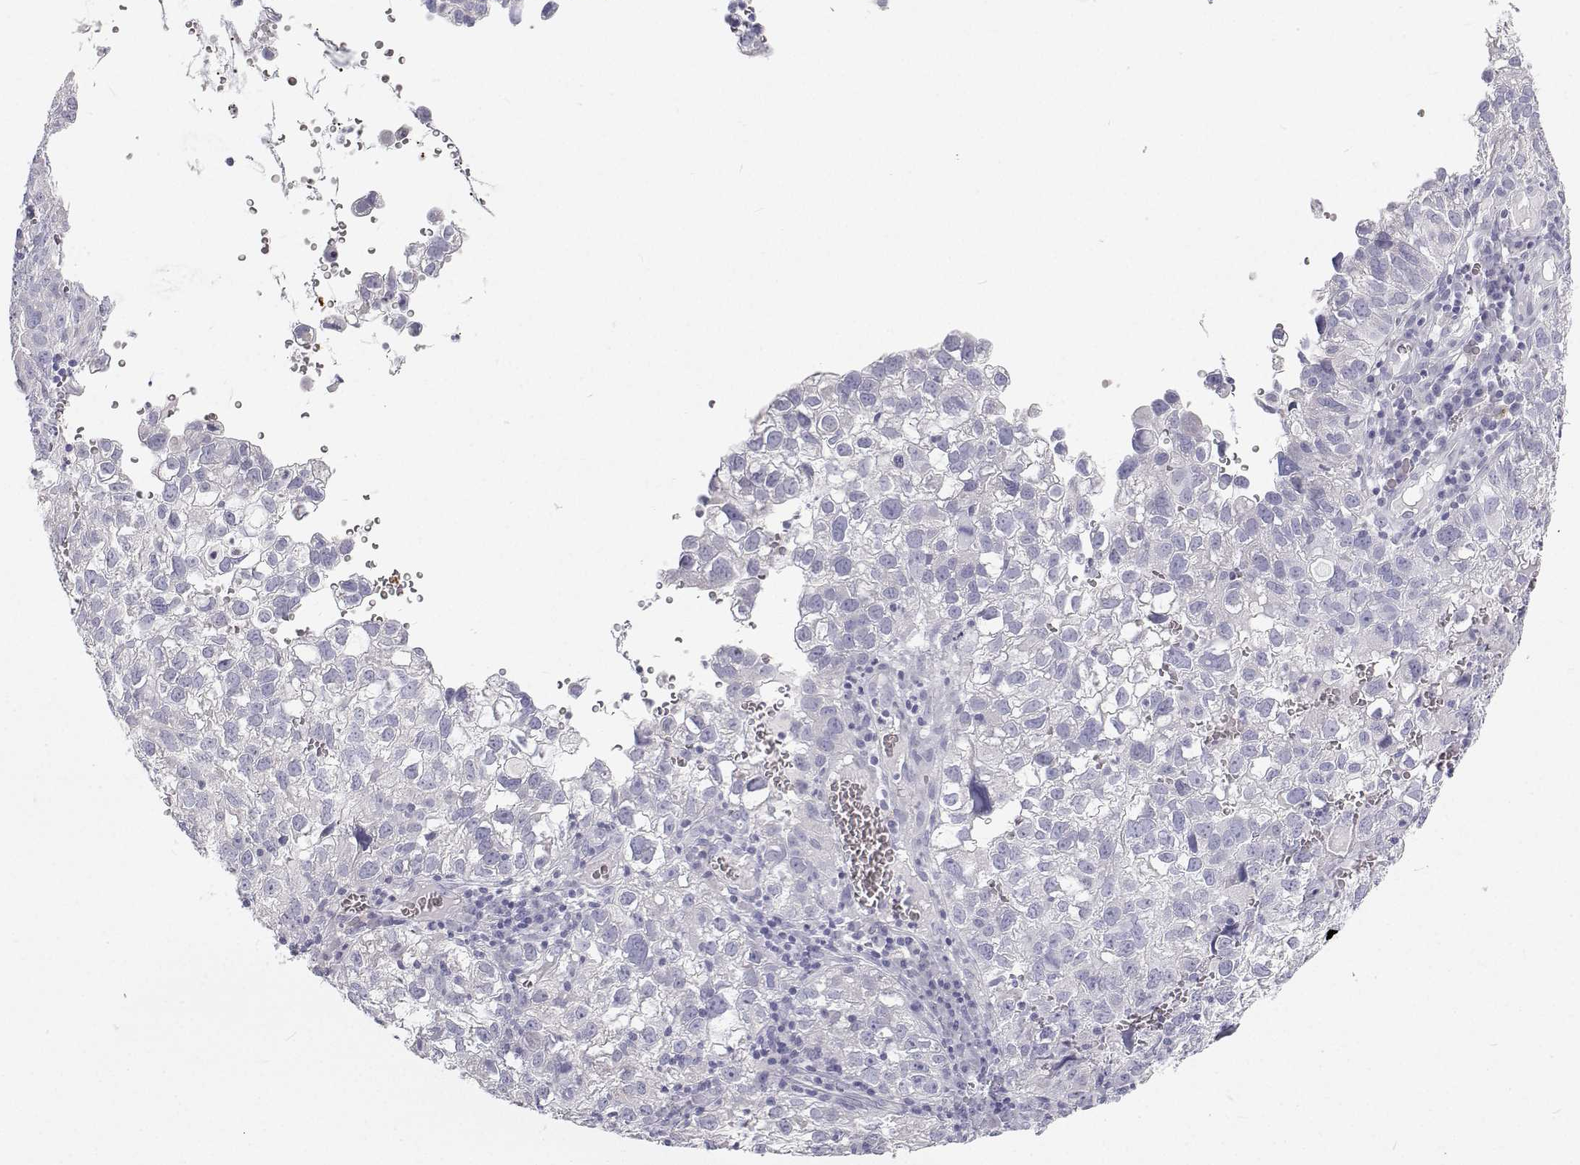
{"staining": {"intensity": "negative", "quantity": "none", "location": "none"}, "tissue": "cervical cancer", "cell_type": "Tumor cells", "image_type": "cancer", "snomed": [{"axis": "morphology", "description": "Squamous cell carcinoma, NOS"}, {"axis": "topography", "description": "Cervix"}], "caption": "Protein analysis of cervical cancer exhibits no significant staining in tumor cells. (DAB (3,3'-diaminobenzidine) IHC, high magnification).", "gene": "TTN", "patient": {"sex": "female", "age": 55}}